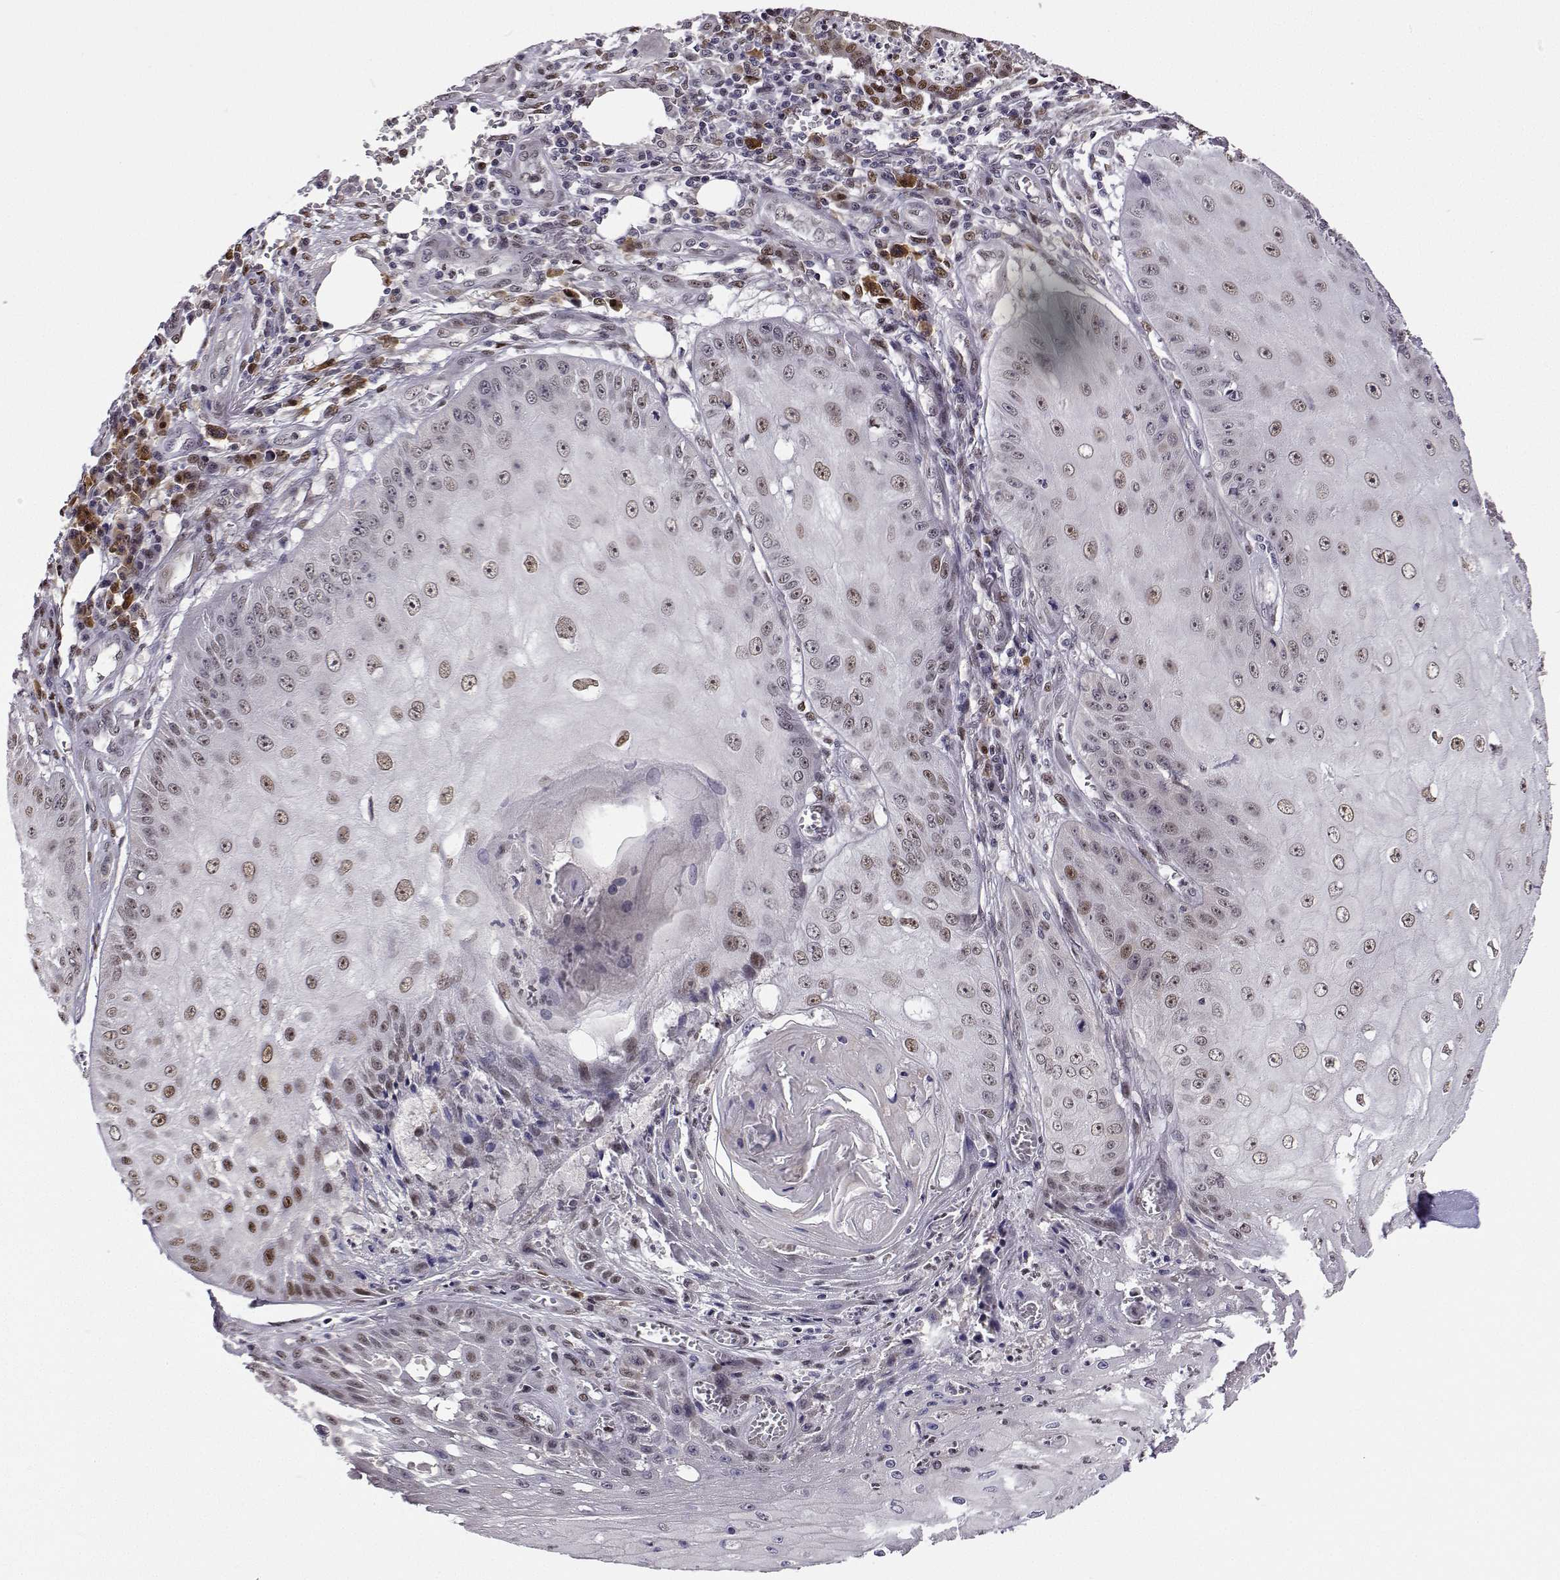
{"staining": {"intensity": "moderate", "quantity": "25%-75%", "location": "nuclear"}, "tissue": "skin cancer", "cell_type": "Tumor cells", "image_type": "cancer", "snomed": [{"axis": "morphology", "description": "Squamous cell carcinoma, NOS"}, {"axis": "topography", "description": "Skin"}], "caption": "This photomicrograph reveals immunohistochemistry (IHC) staining of human skin squamous cell carcinoma, with medium moderate nuclear staining in about 25%-75% of tumor cells.", "gene": "PHGDH", "patient": {"sex": "male", "age": 70}}